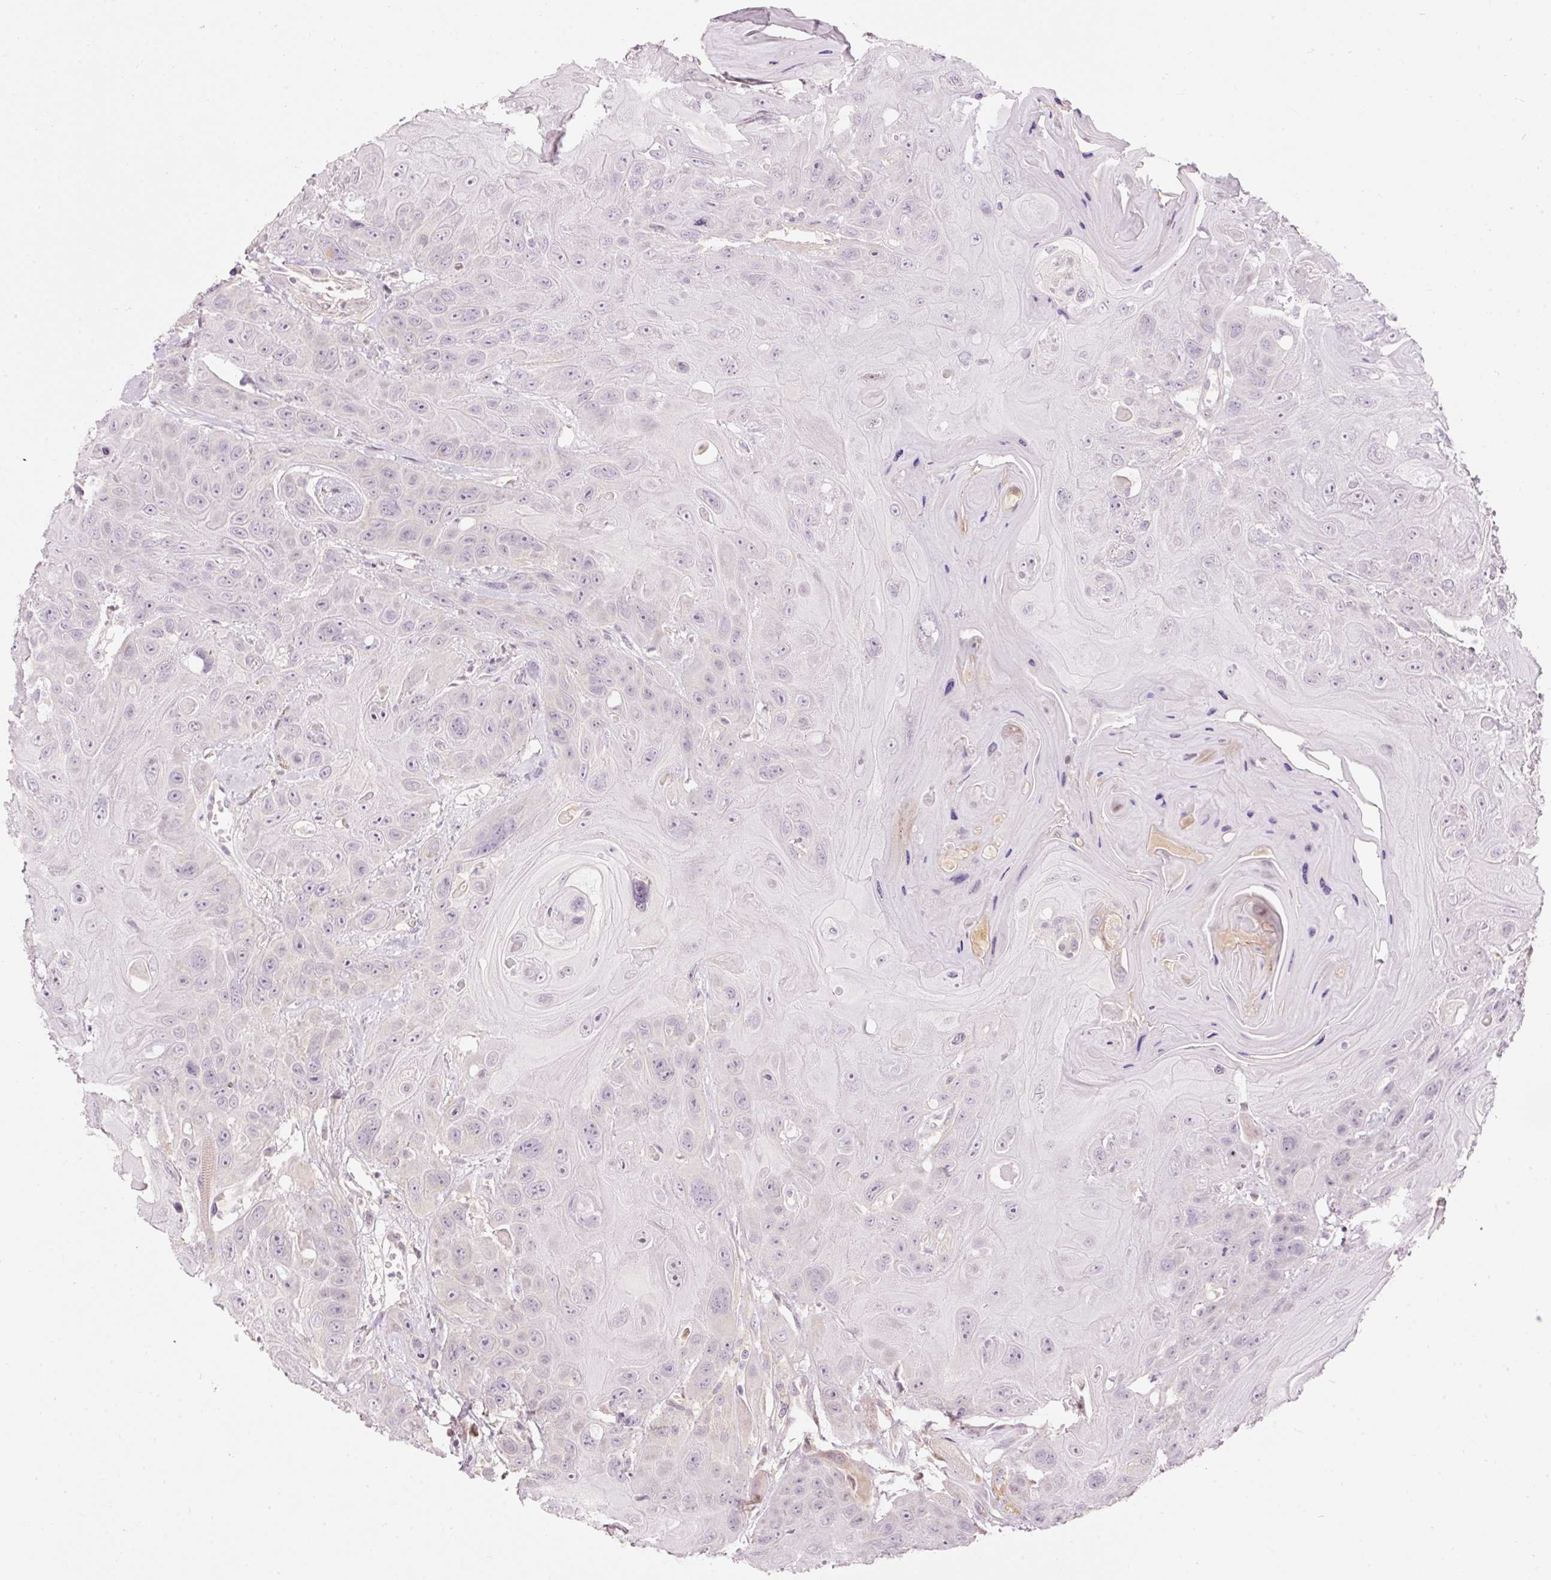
{"staining": {"intensity": "negative", "quantity": "none", "location": "none"}, "tissue": "head and neck cancer", "cell_type": "Tumor cells", "image_type": "cancer", "snomed": [{"axis": "morphology", "description": "Squamous cell carcinoma, NOS"}, {"axis": "topography", "description": "Head-Neck"}], "caption": "Tumor cells are negative for brown protein staining in head and neck cancer (squamous cell carcinoma).", "gene": "ABHD11", "patient": {"sex": "female", "age": 59}}